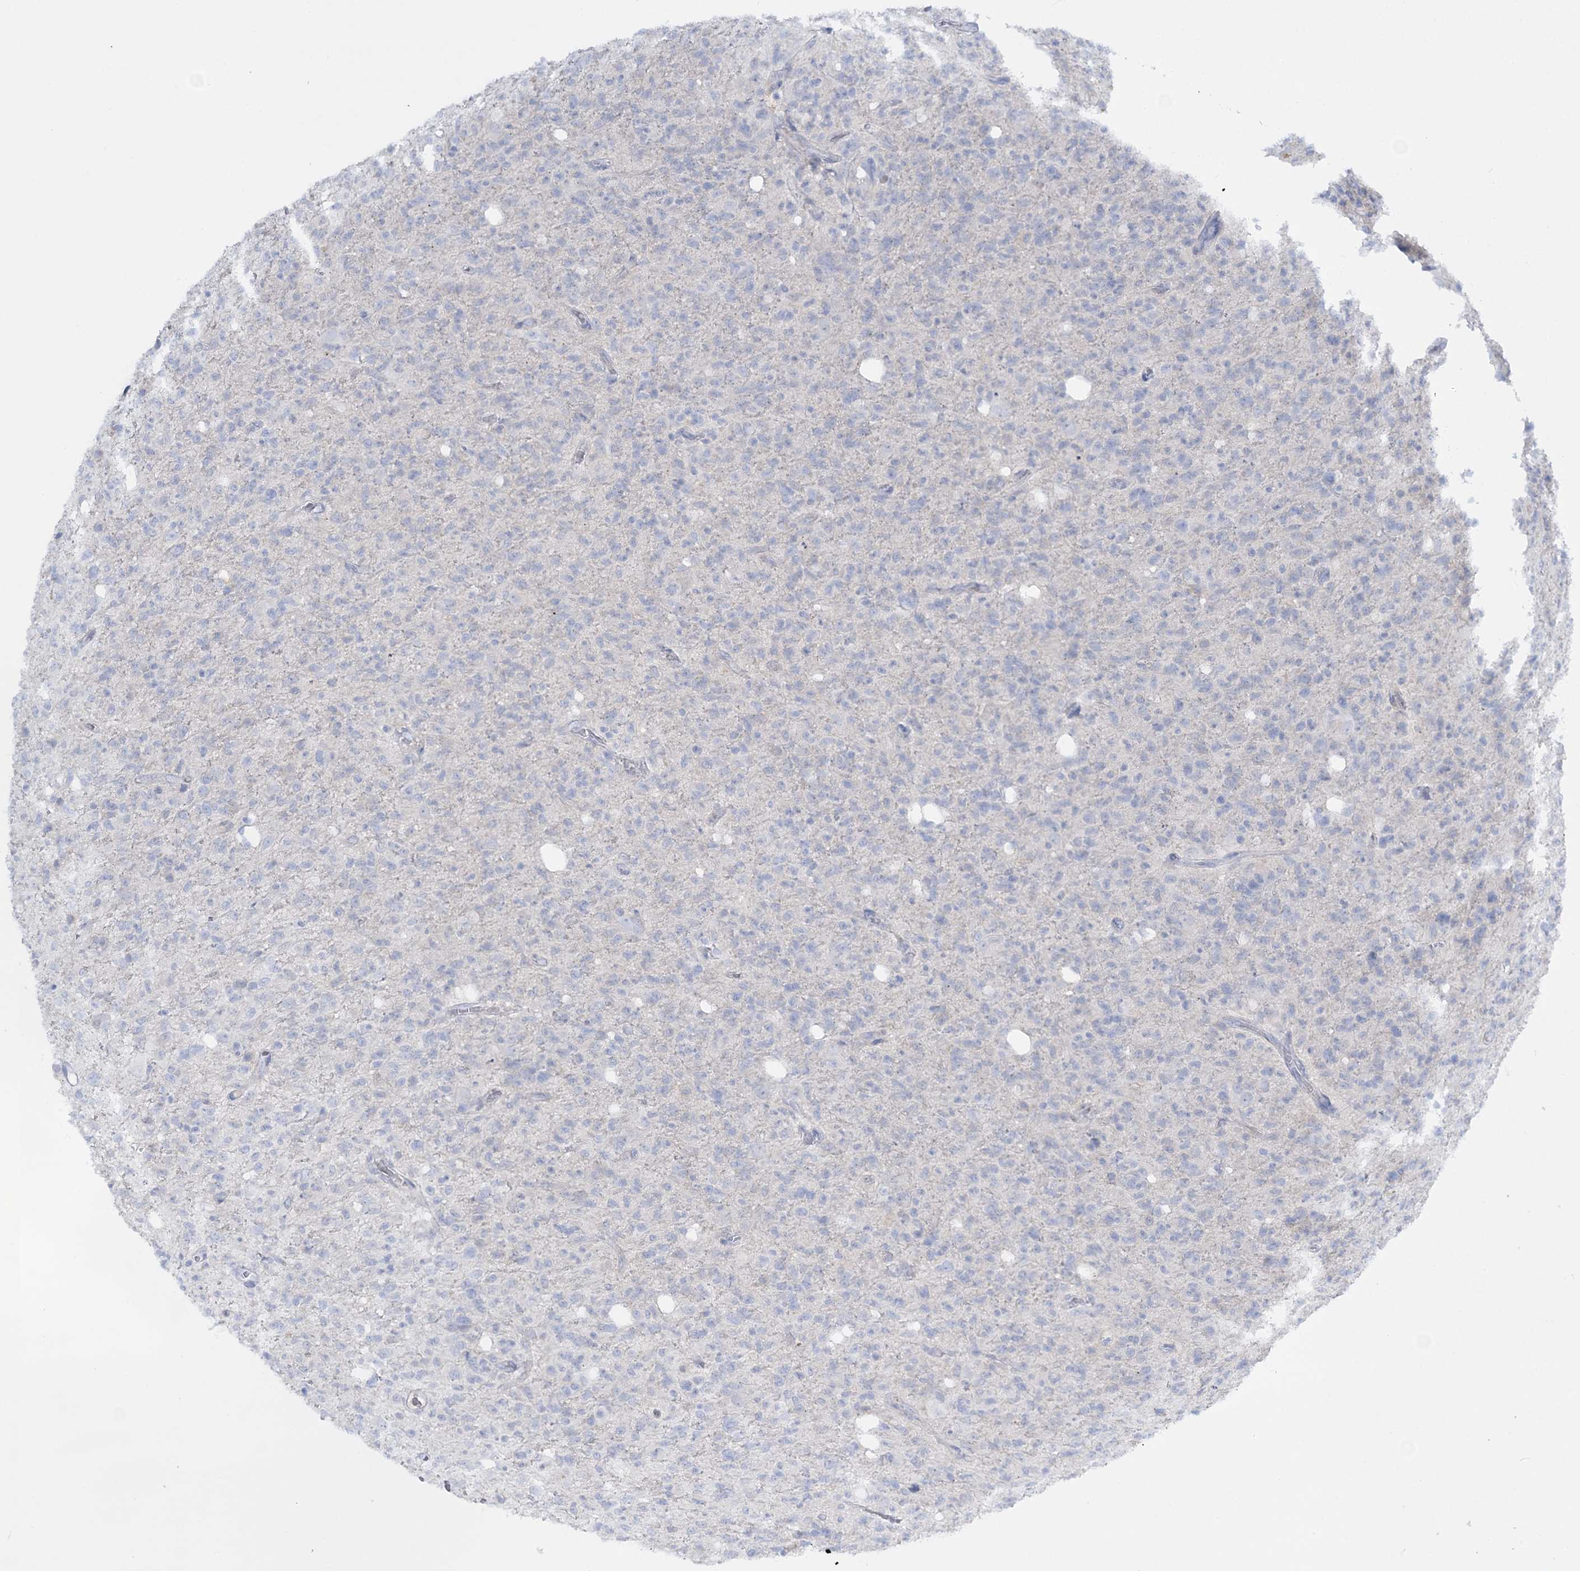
{"staining": {"intensity": "negative", "quantity": "none", "location": "none"}, "tissue": "glioma", "cell_type": "Tumor cells", "image_type": "cancer", "snomed": [{"axis": "morphology", "description": "Glioma, malignant, High grade"}, {"axis": "topography", "description": "Brain"}], "caption": "Immunohistochemistry (IHC) of human glioma exhibits no positivity in tumor cells.", "gene": "WDSUB1", "patient": {"sex": "female", "age": 57}}